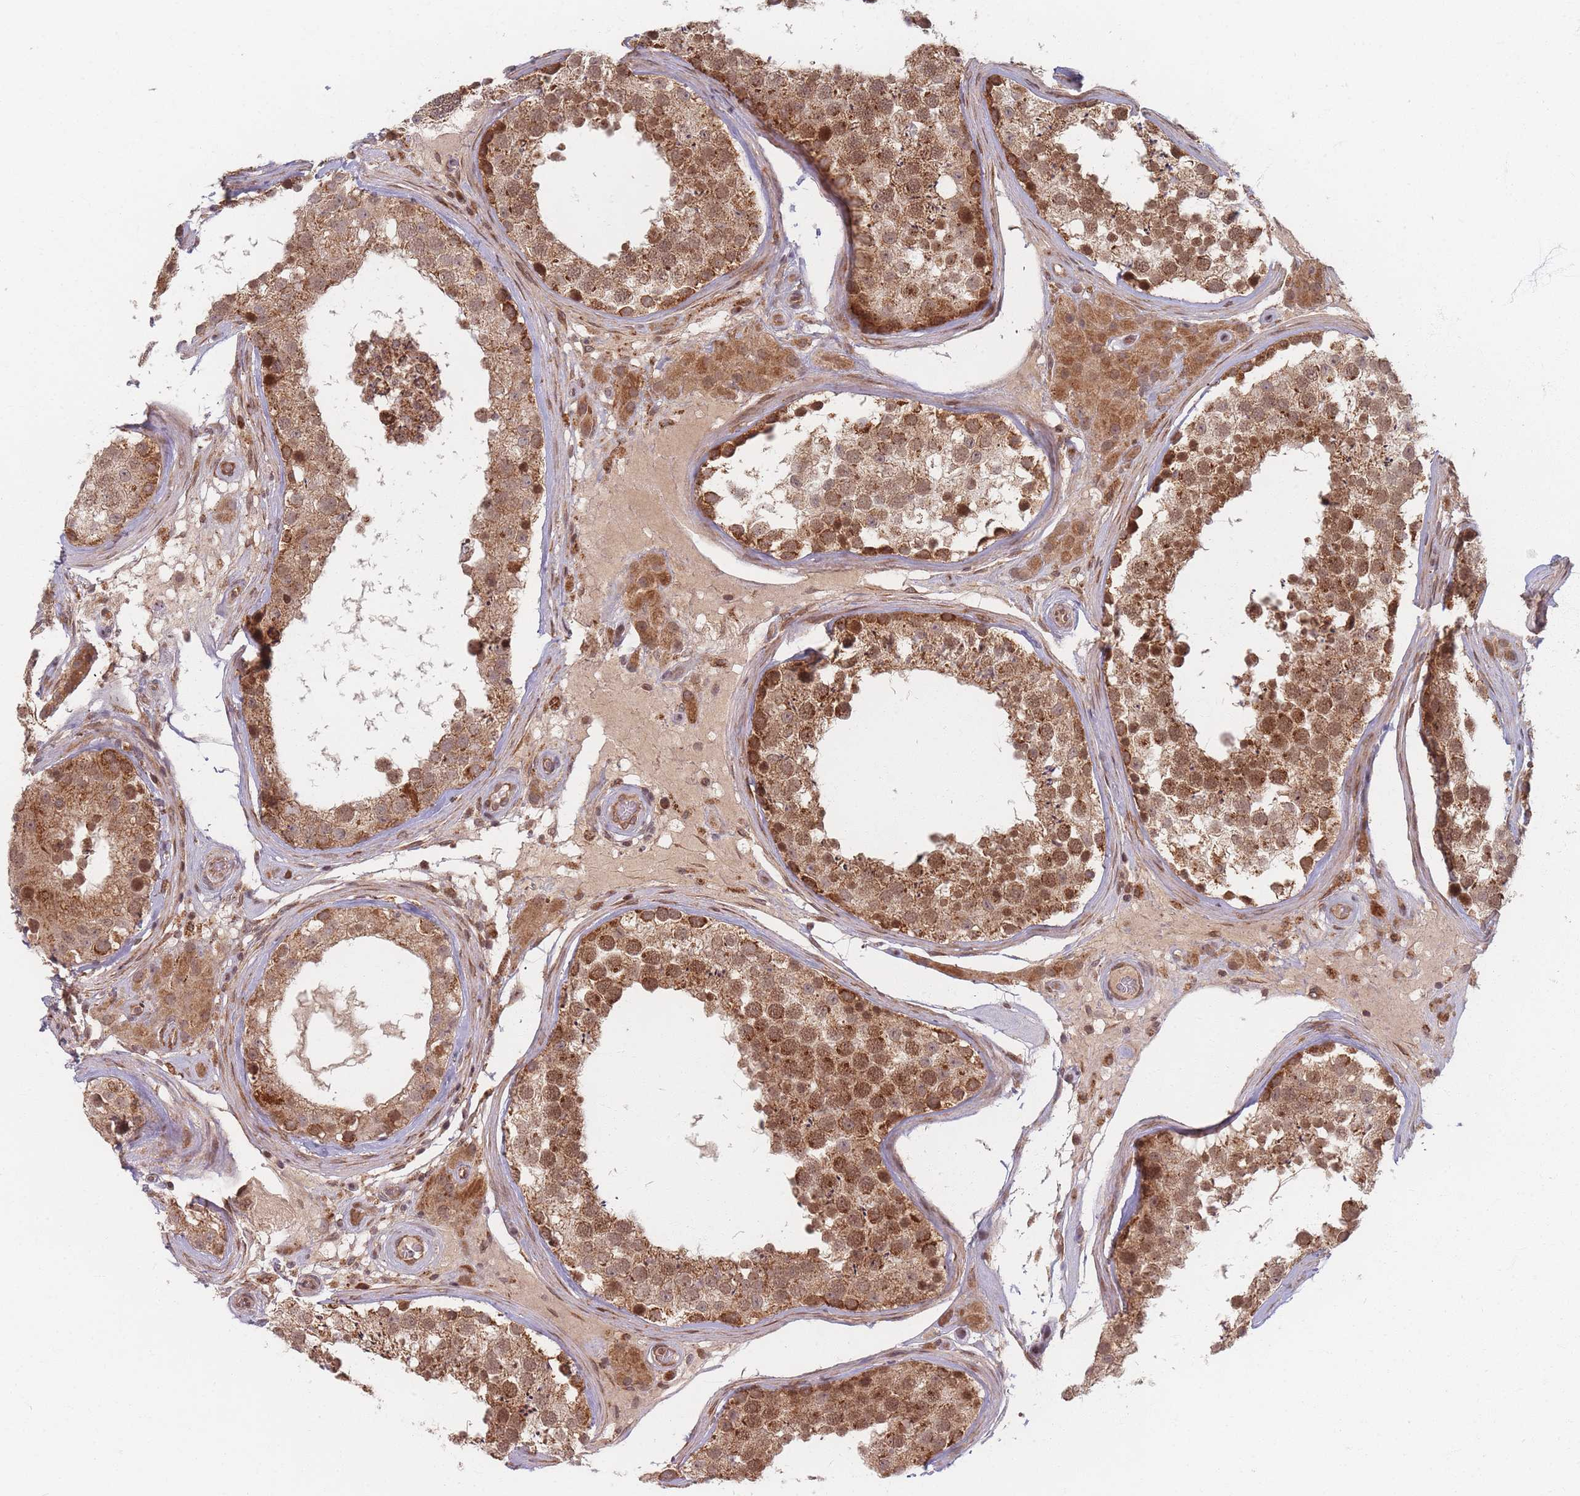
{"staining": {"intensity": "strong", "quantity": ">75%", "location": "cytoplasmic/membranous"}, "tissue": "testis", "cell_type": "Cells in seminiferous ducts", "image_type": "normal", "snomed": [{"axis": "morphology", "description": "Normal tissue, NOS"}, {"axis": "topography", "description": "Testis"}], "caption": "Brown immunohistochemical staining in unremarkable testis demonstrates strong cytoplasmic/membranous expression in approximately >75% of cells in seminiferous ducts. (DAB (3,3'-diaminobenzidine) IHC with brightfield microscopy, high magnification).", "gene": "RADX", "patient": {"sex": "male", "age": 46}}